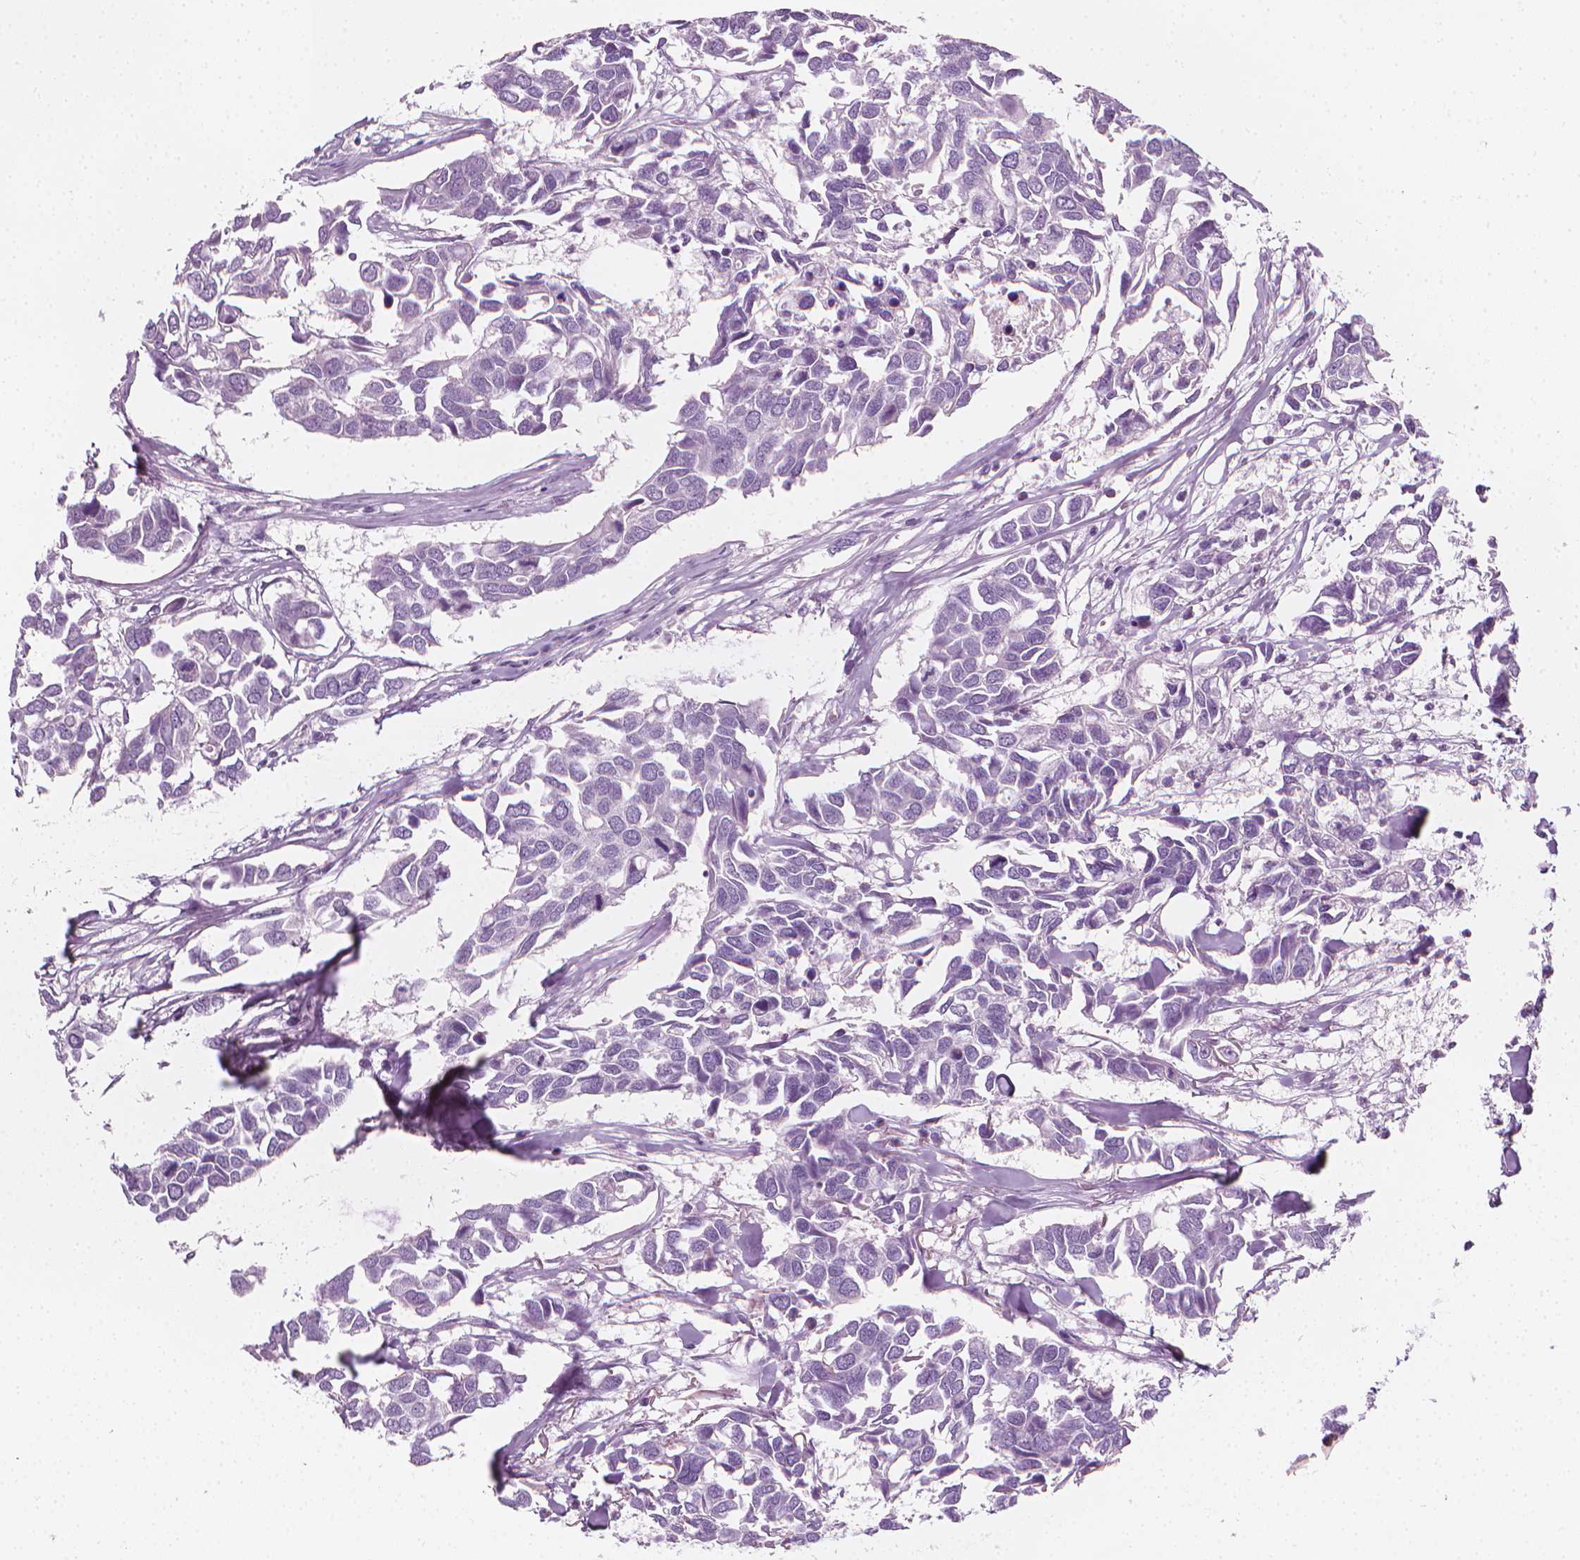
{"staining": {"intensity": "negative", "quantity": "none", "location": "none"}, "tissue": "breast cancer", "cell_type": "Tumor cells", "image_type": "cancer", "snomed": [{"axis": "morphology", "description": "Duct carcinoma"}, {"axis": "topography", "description": "Breast"}], "caption": "This is a photomicrograph of immunohistochemistry (IHC) staining of breast cancer, which shows no staining in tumor cells.", "gene": "SCG3", "patient": {"sex": "female", "age": 83}}